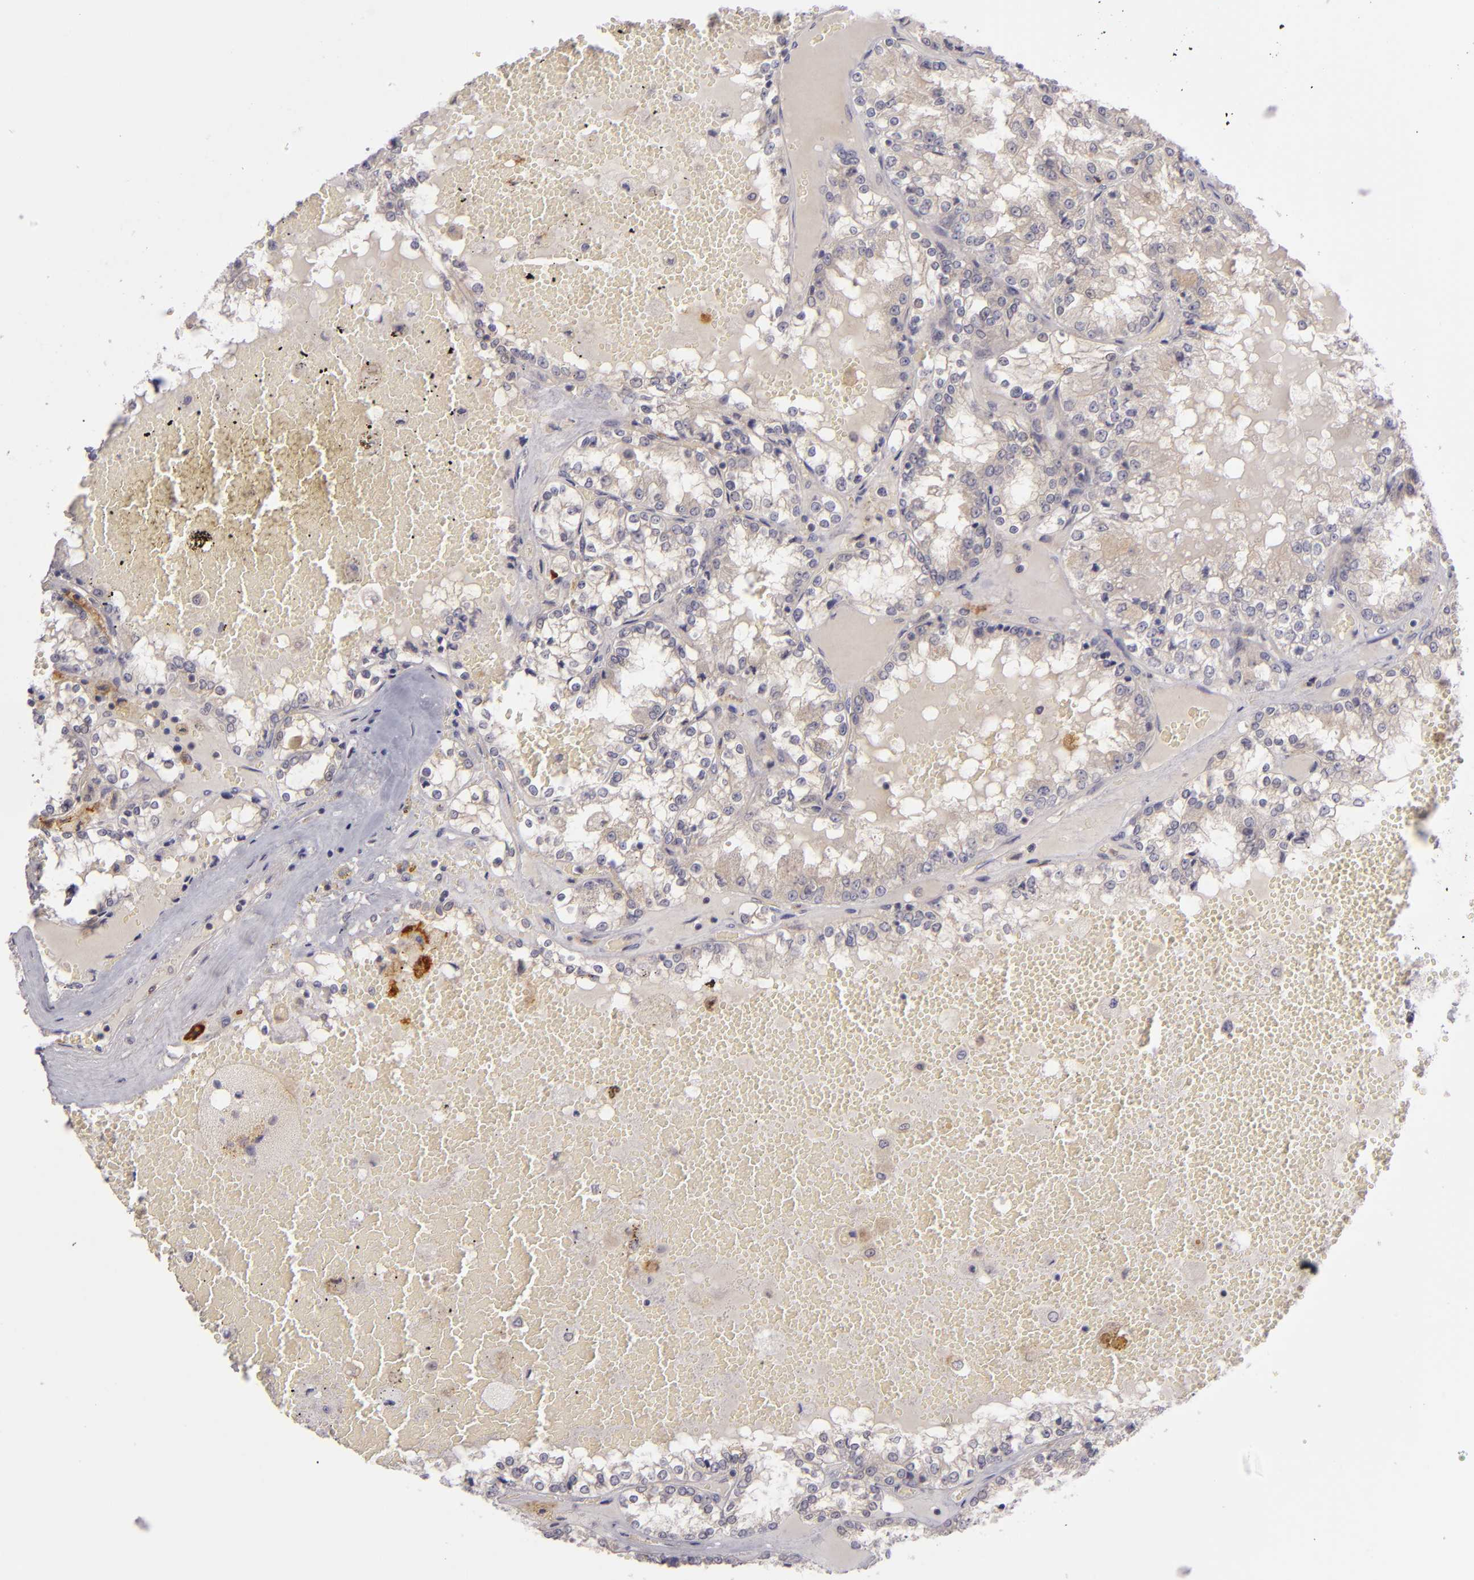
{"staining": {"intensity": "weak", "quantity": "<25%", "location": "cytoplasmic/membranous"}, "tissue": "renal cancer", "cell_type": "Tumor cells", "image_type": "cancer", "snomed": [{"axis": "morphology", "description": "Adenocarcinoma, NOS"}, {"axis": "topography", "description": "Kidney"}], "caption": "DAB immunohistochemical staining of adenocarcinoma (renal) displays no significant positivity in tumor cells.", "gene": "CD83", "patient": {"sex": "female", "age": 56}}